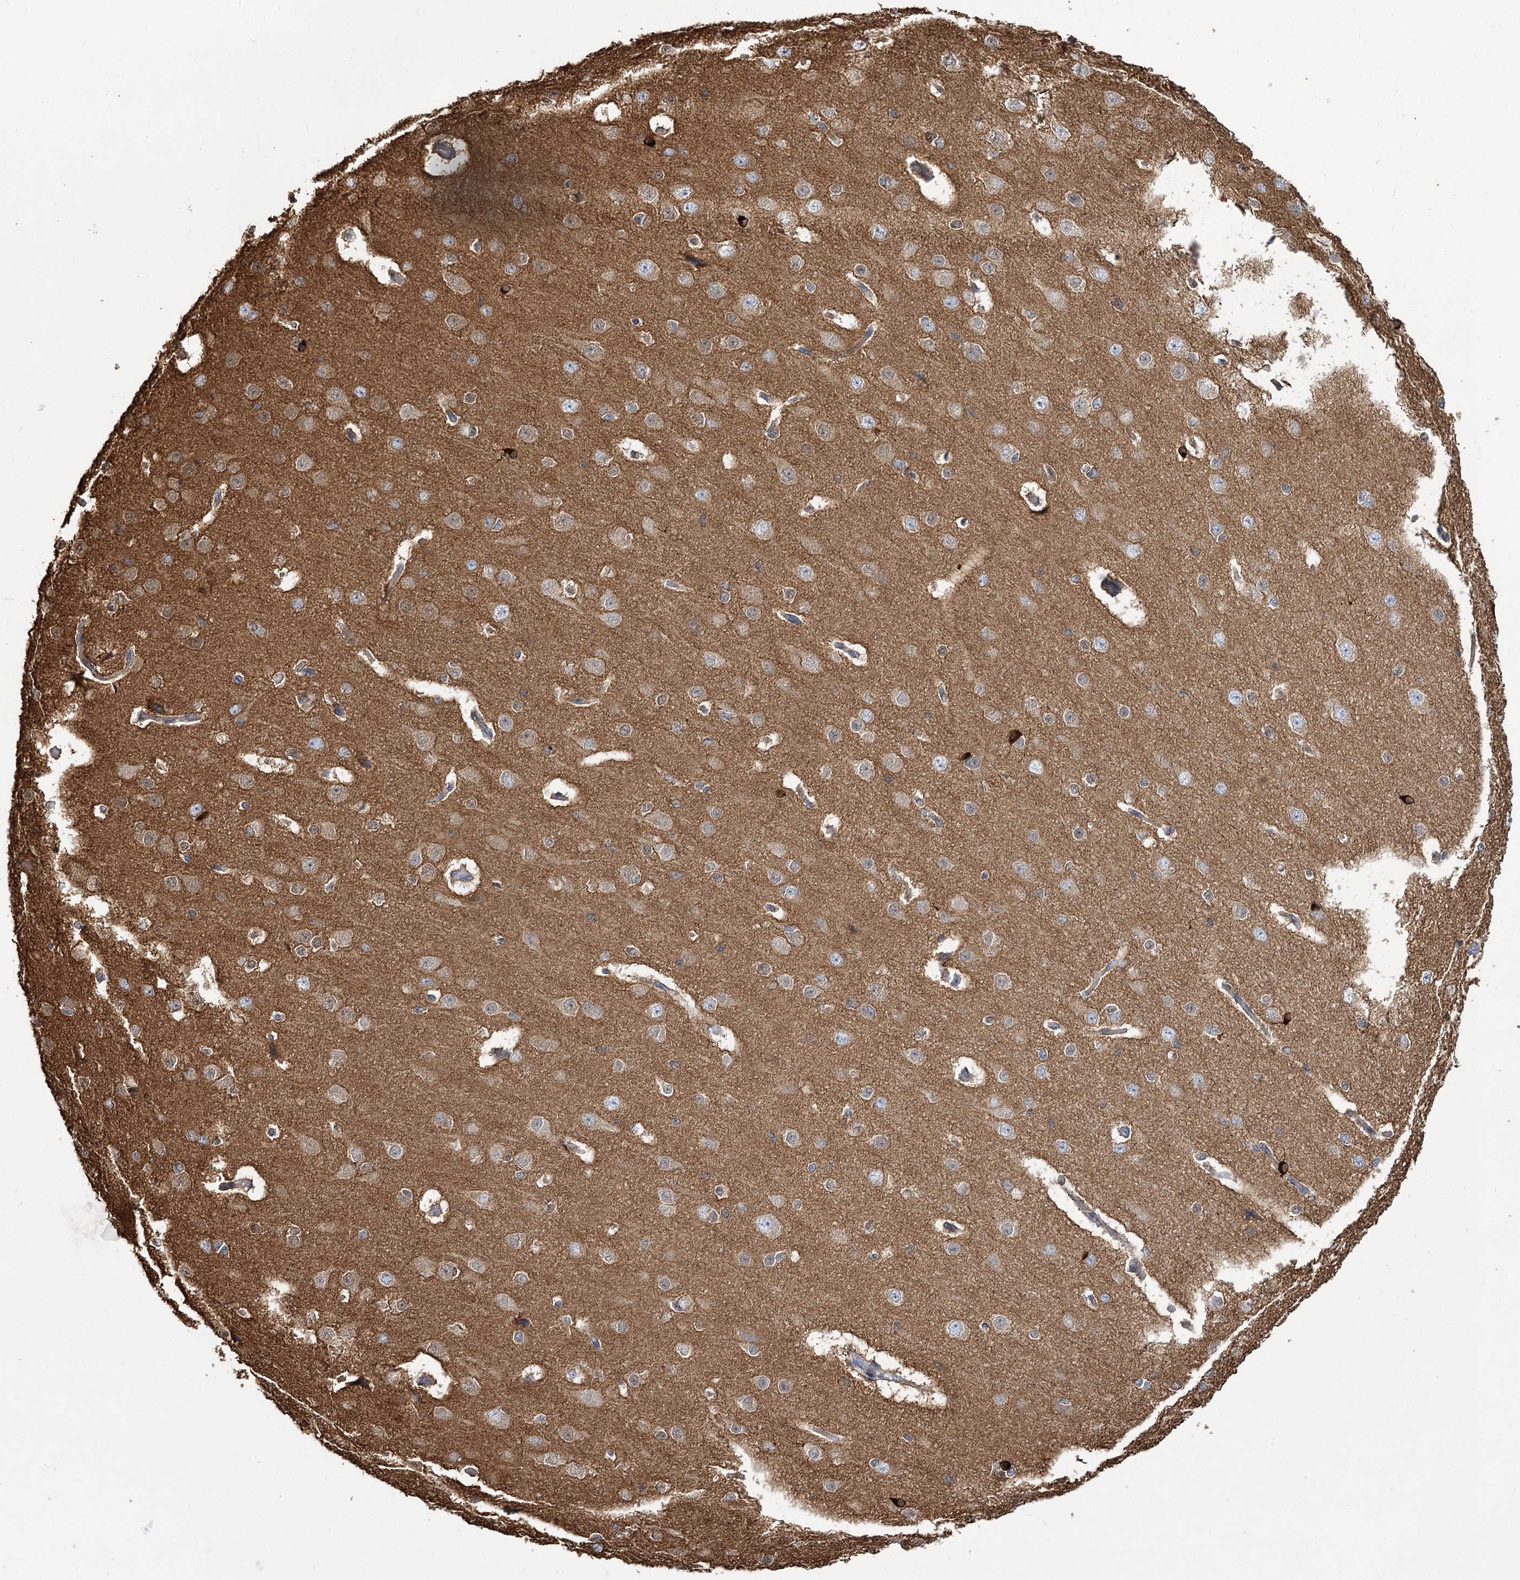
{"staining": {"intensity": "weak", "quantity": ">75%", "location": "cytoplasmic/membranous"}, "tissue": "cerebral cortex", "cell_type": "Endothelial cells", "image_type": "normal", "snomed": [{"axis": "morphology", "description": "Normal tissue, NOS"}, {"axis": "morphology", "description": "Developmental malformation"}, {"axis": "topography", "description": "Cerebral cortex"}], "caption": "Human cerebral cortex stained for a protein (brown) reveals weak cytoplasmic/membranous positive expression in approximately >75% of endothelial cells.", "gene": "GUSB", "patient": {"sex": "female", "age": 30}}